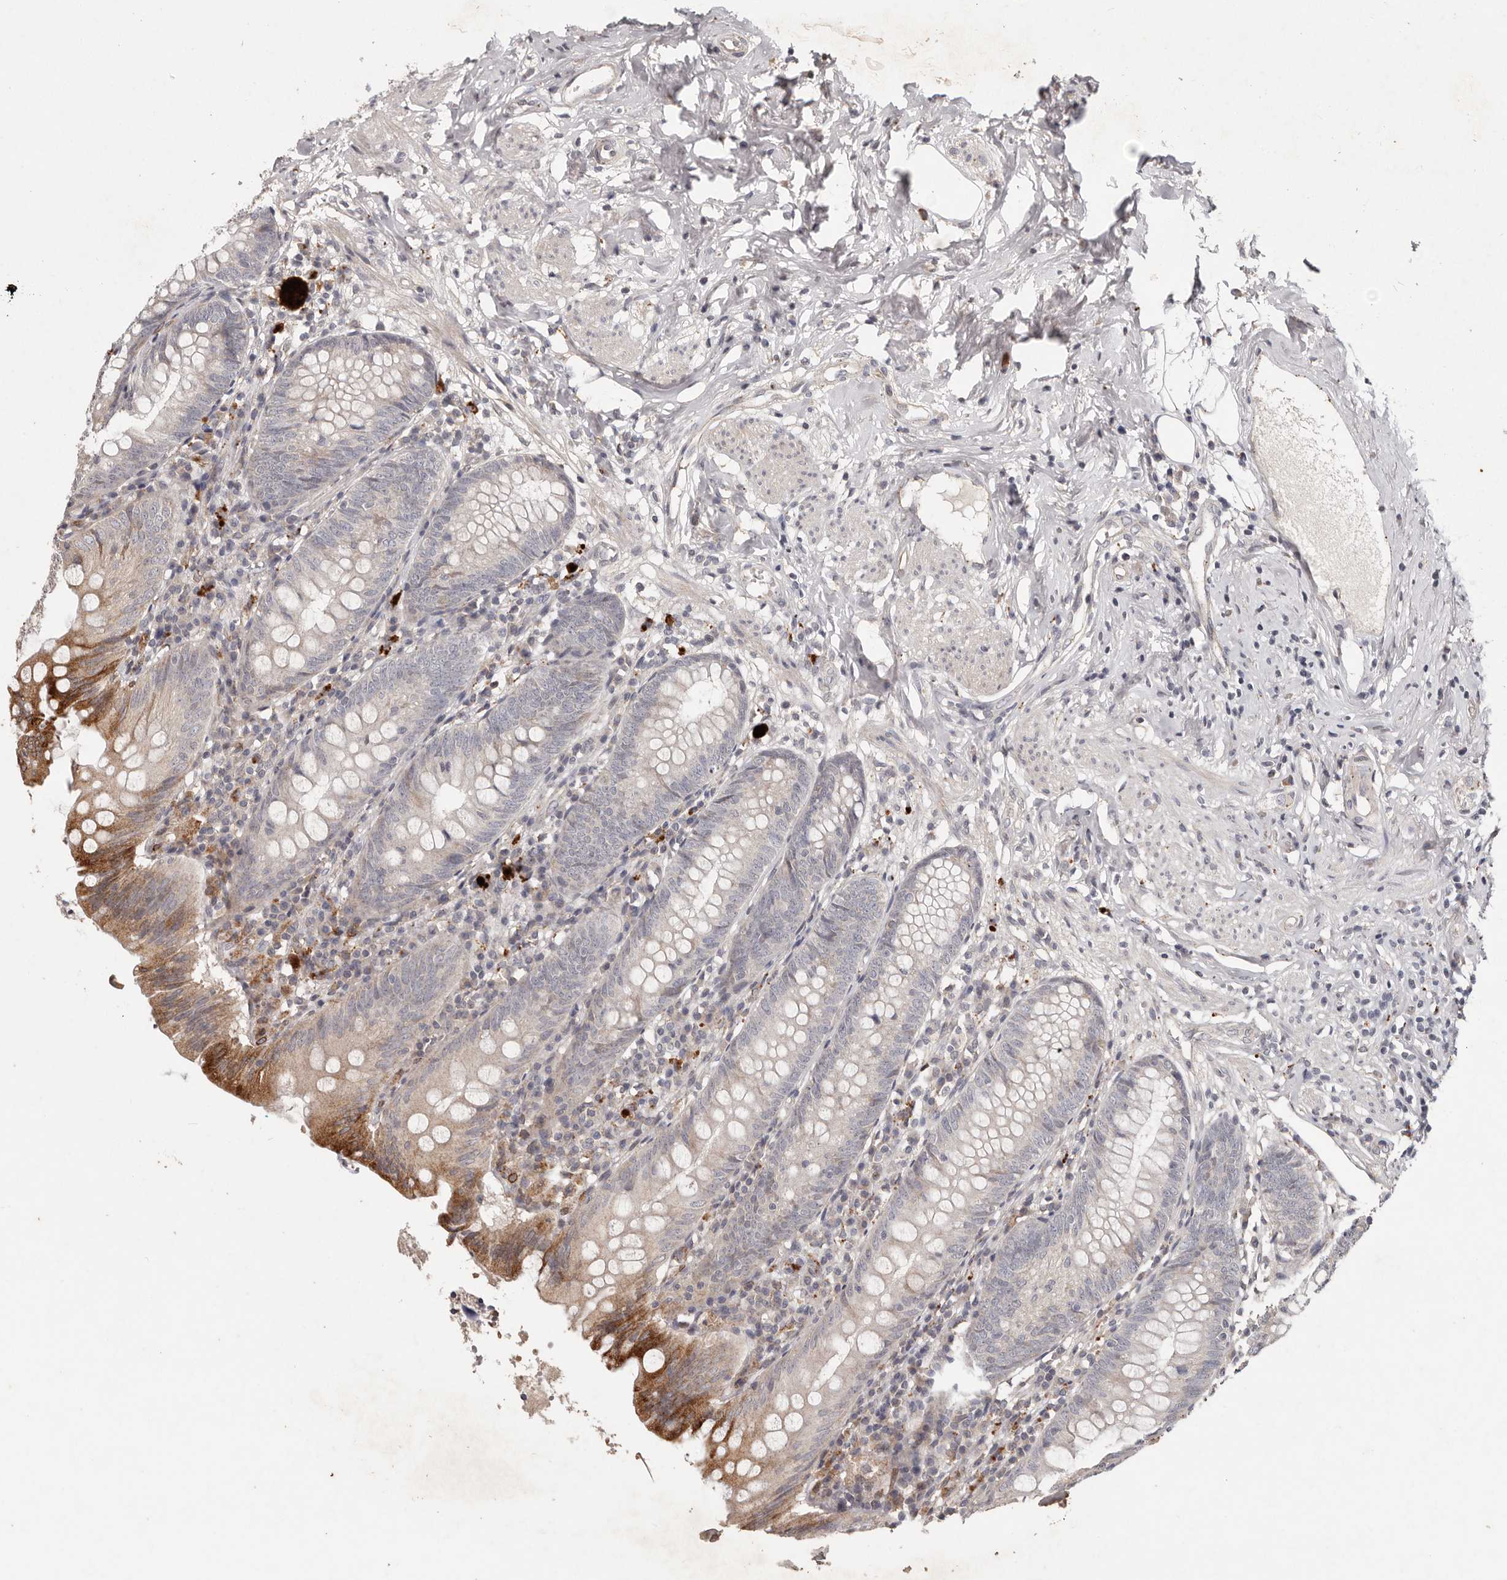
{"staining": {"intensity": "moderate", "quantity": "<25%", "location": "cytoplasmic/membranous"}, "tissue": "appendix", "cell_type": "Glandular cells", "image_type": "normal", "snomed": [{"axis": "morphology", "description": "Normal tissue, NOS"}, {"axis": "topography", "description": "Appendix"}], "caption": "Immunohistochemistry of normal human appendix exhibits low levels of moderate cytoplasmic/membranous expression in approximately <25% of glandular cells.", "gene": "PLOD2", "patient": {"sex": "female", "age": 54}}